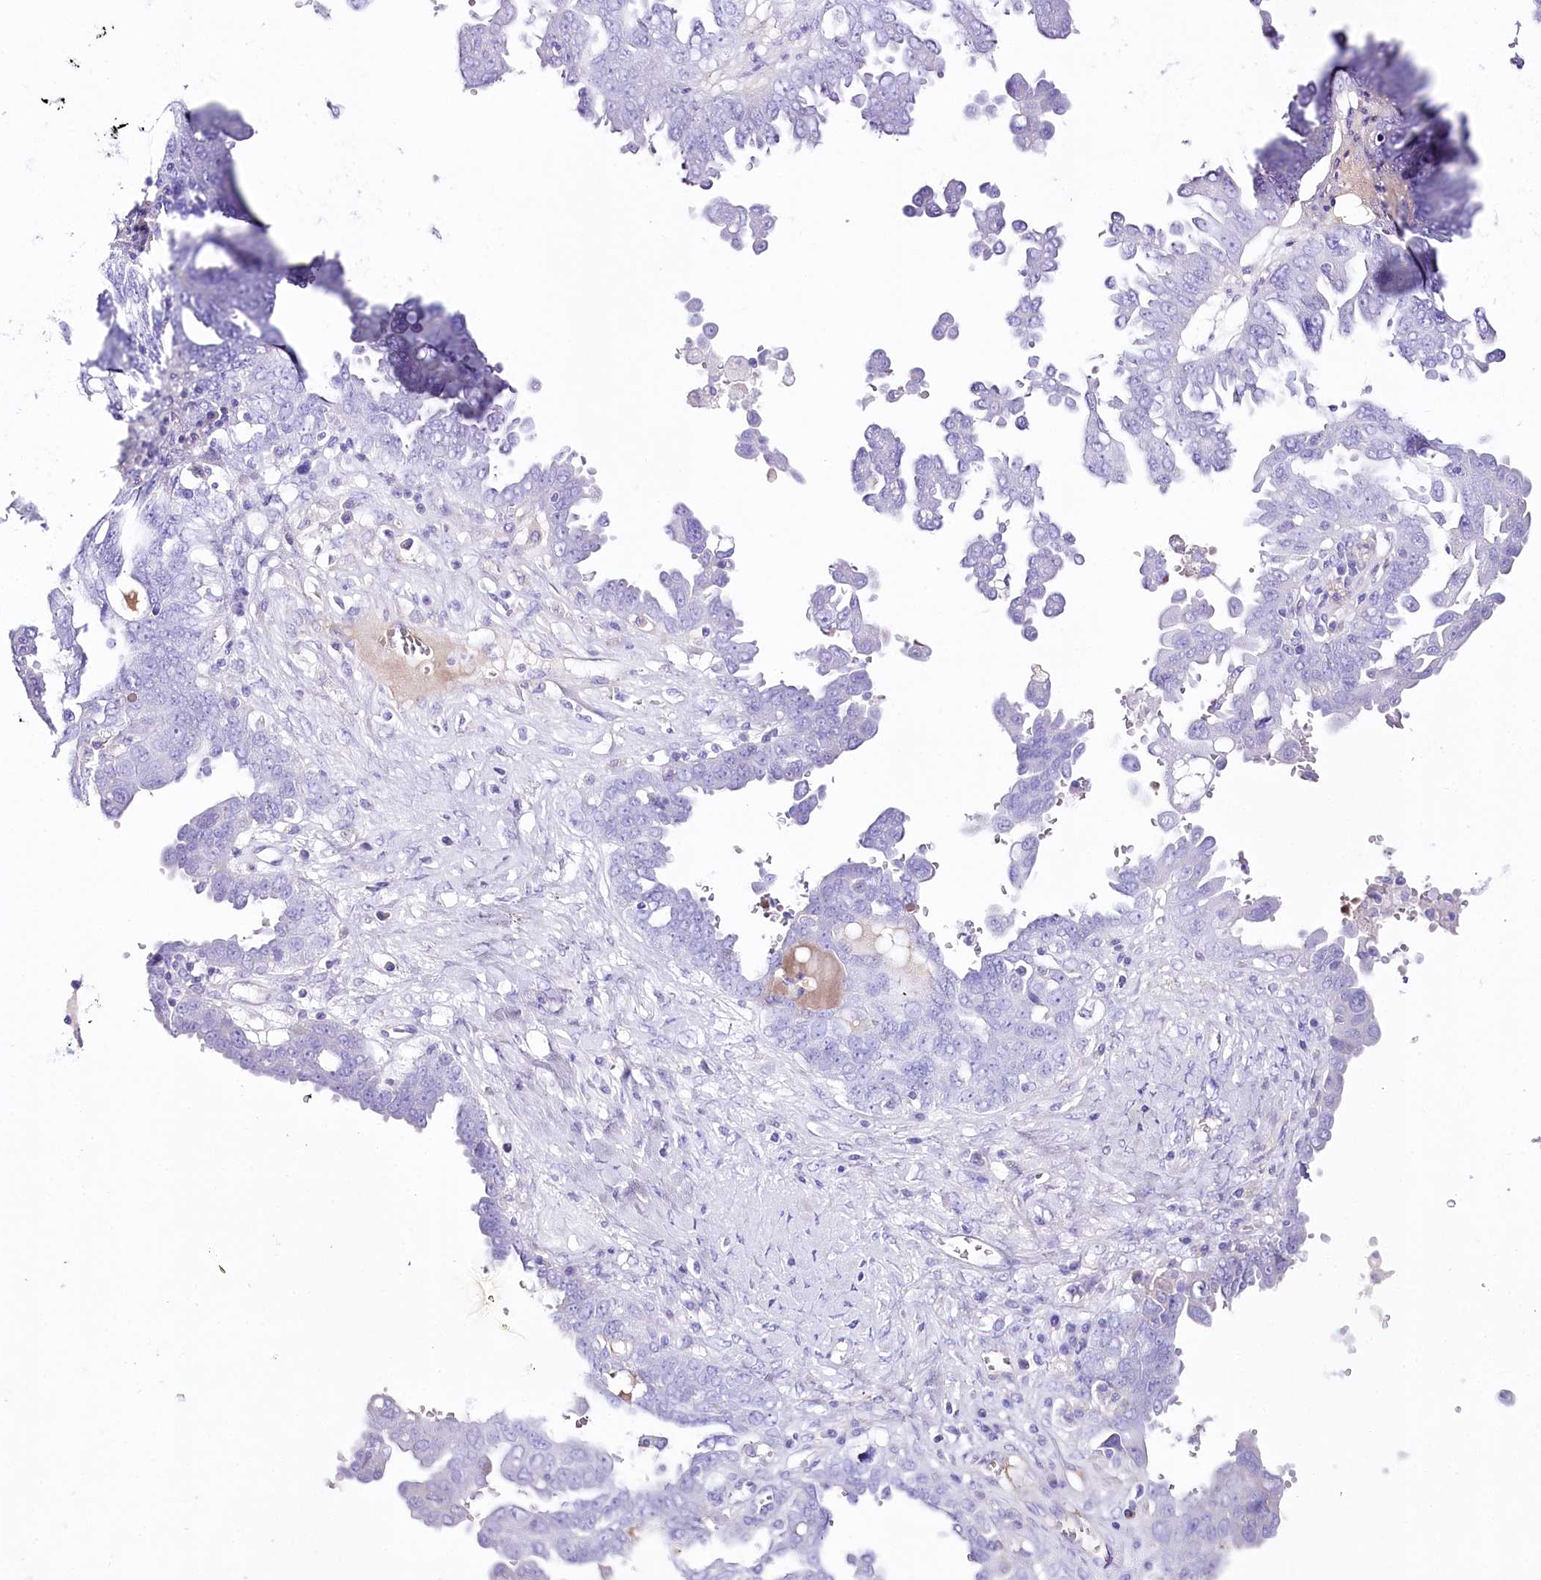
{"staining": {"intensity": "negative", "quantity": "none", "location": "none"}, "tissue": "ovarian cancer", "cell_type": "Tumor cells", "image_type": "cancer", "snomed": [{"axis": "morphology", "description": "Carcinoma, endometroid"}, {"axis": "topography", "description": "Ovary"}], "caption": "Protein analysis of ovarian cancer exhibits no significant positivity in tumor cells.", "gene": "CSN3", "patient": {"sex": "female", "age": 62}}